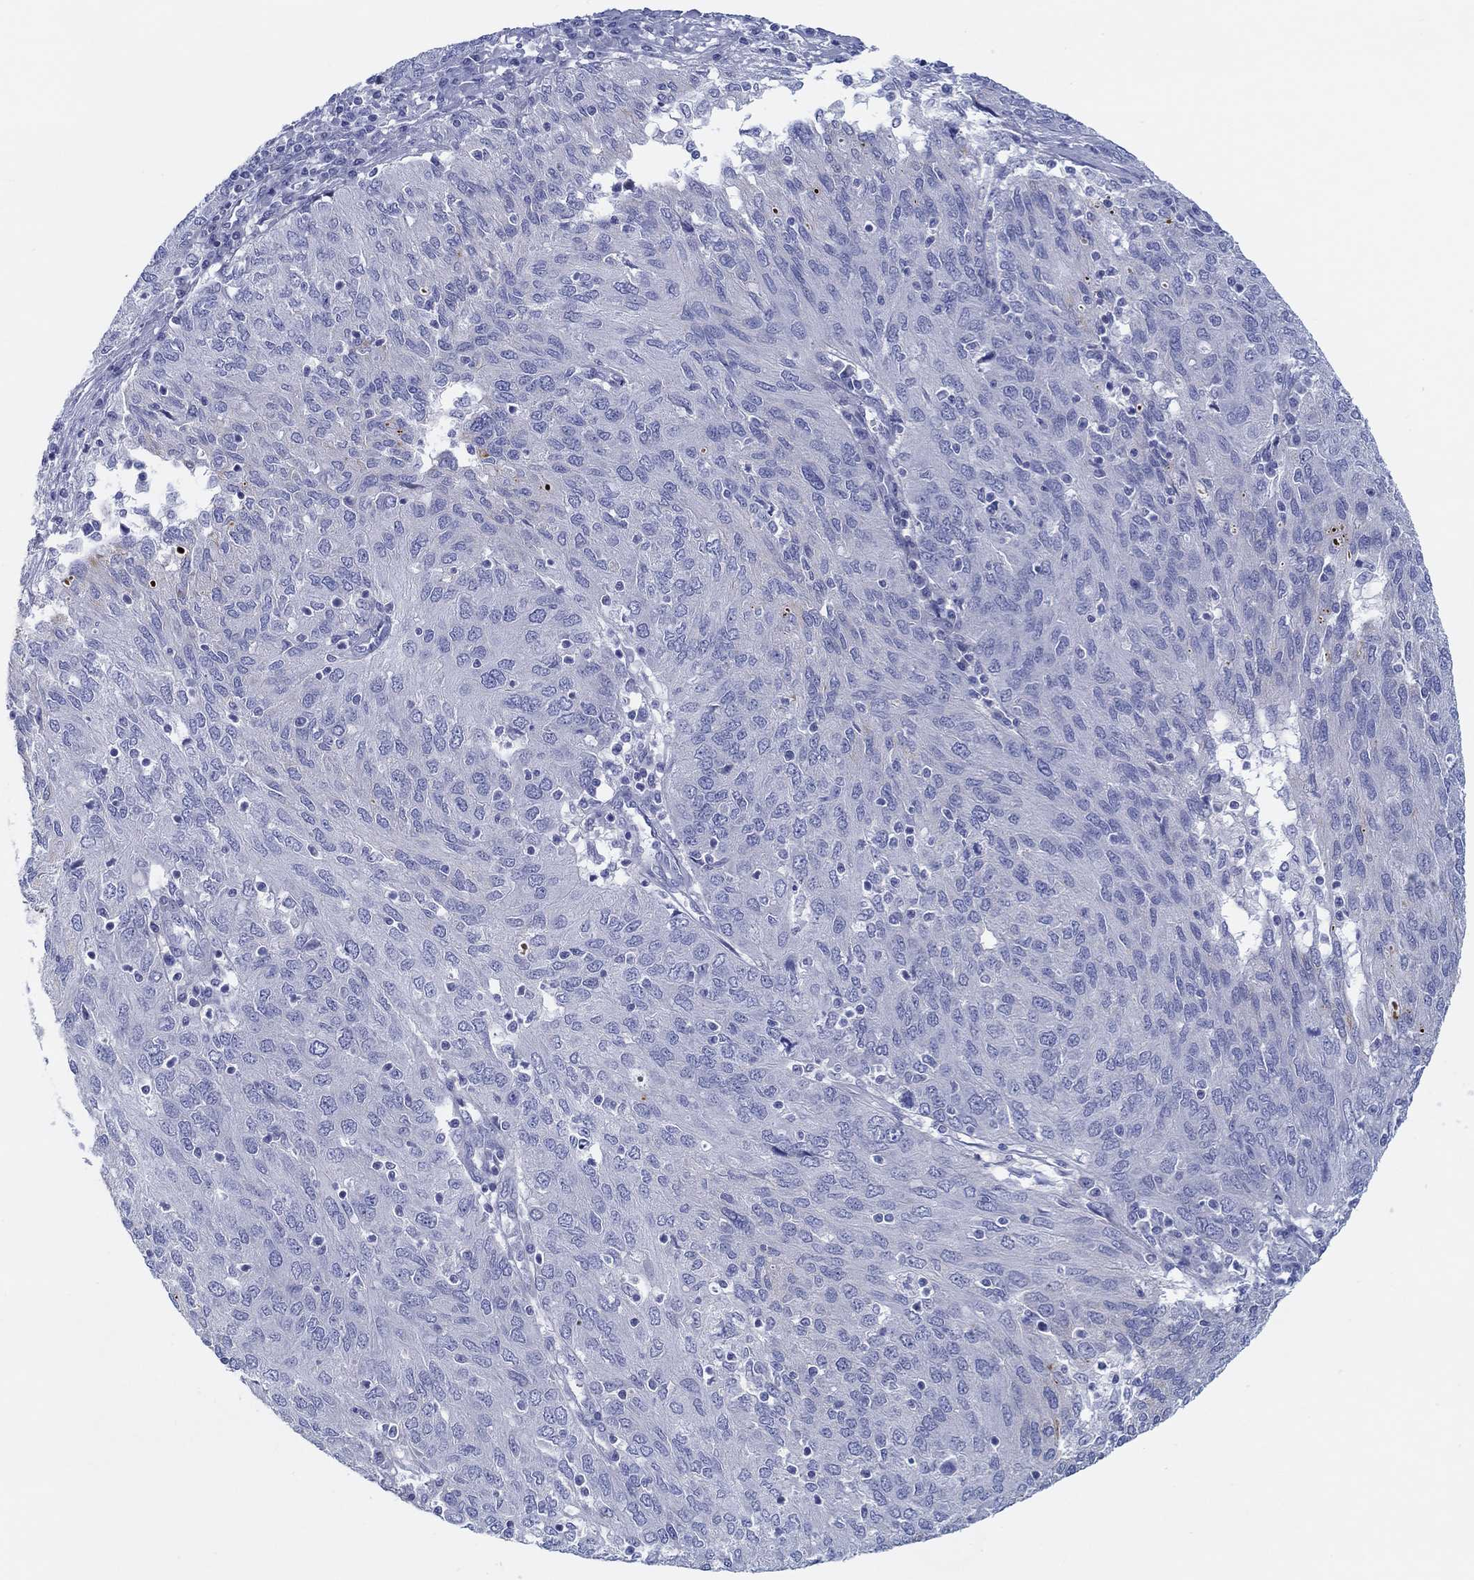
{"staining": {"intensity": "negative", "quantity": "none", "location": "none"}, "tissue": "ovarian cancer", "cell_type": "Tumor cells", "image_type": "cancer", "snomed": [{"axis": "morphology", "description": "Carcinoma, endometroid"}, {"axis": "topography", "description": "Ovary"}], "caption": "IHC of ovarian cancer (endometroid carcinoma) exhibits no expression in tumor cells.", "gene": "HAPLN4", "patient": {"sex": "female", "age": 50}}